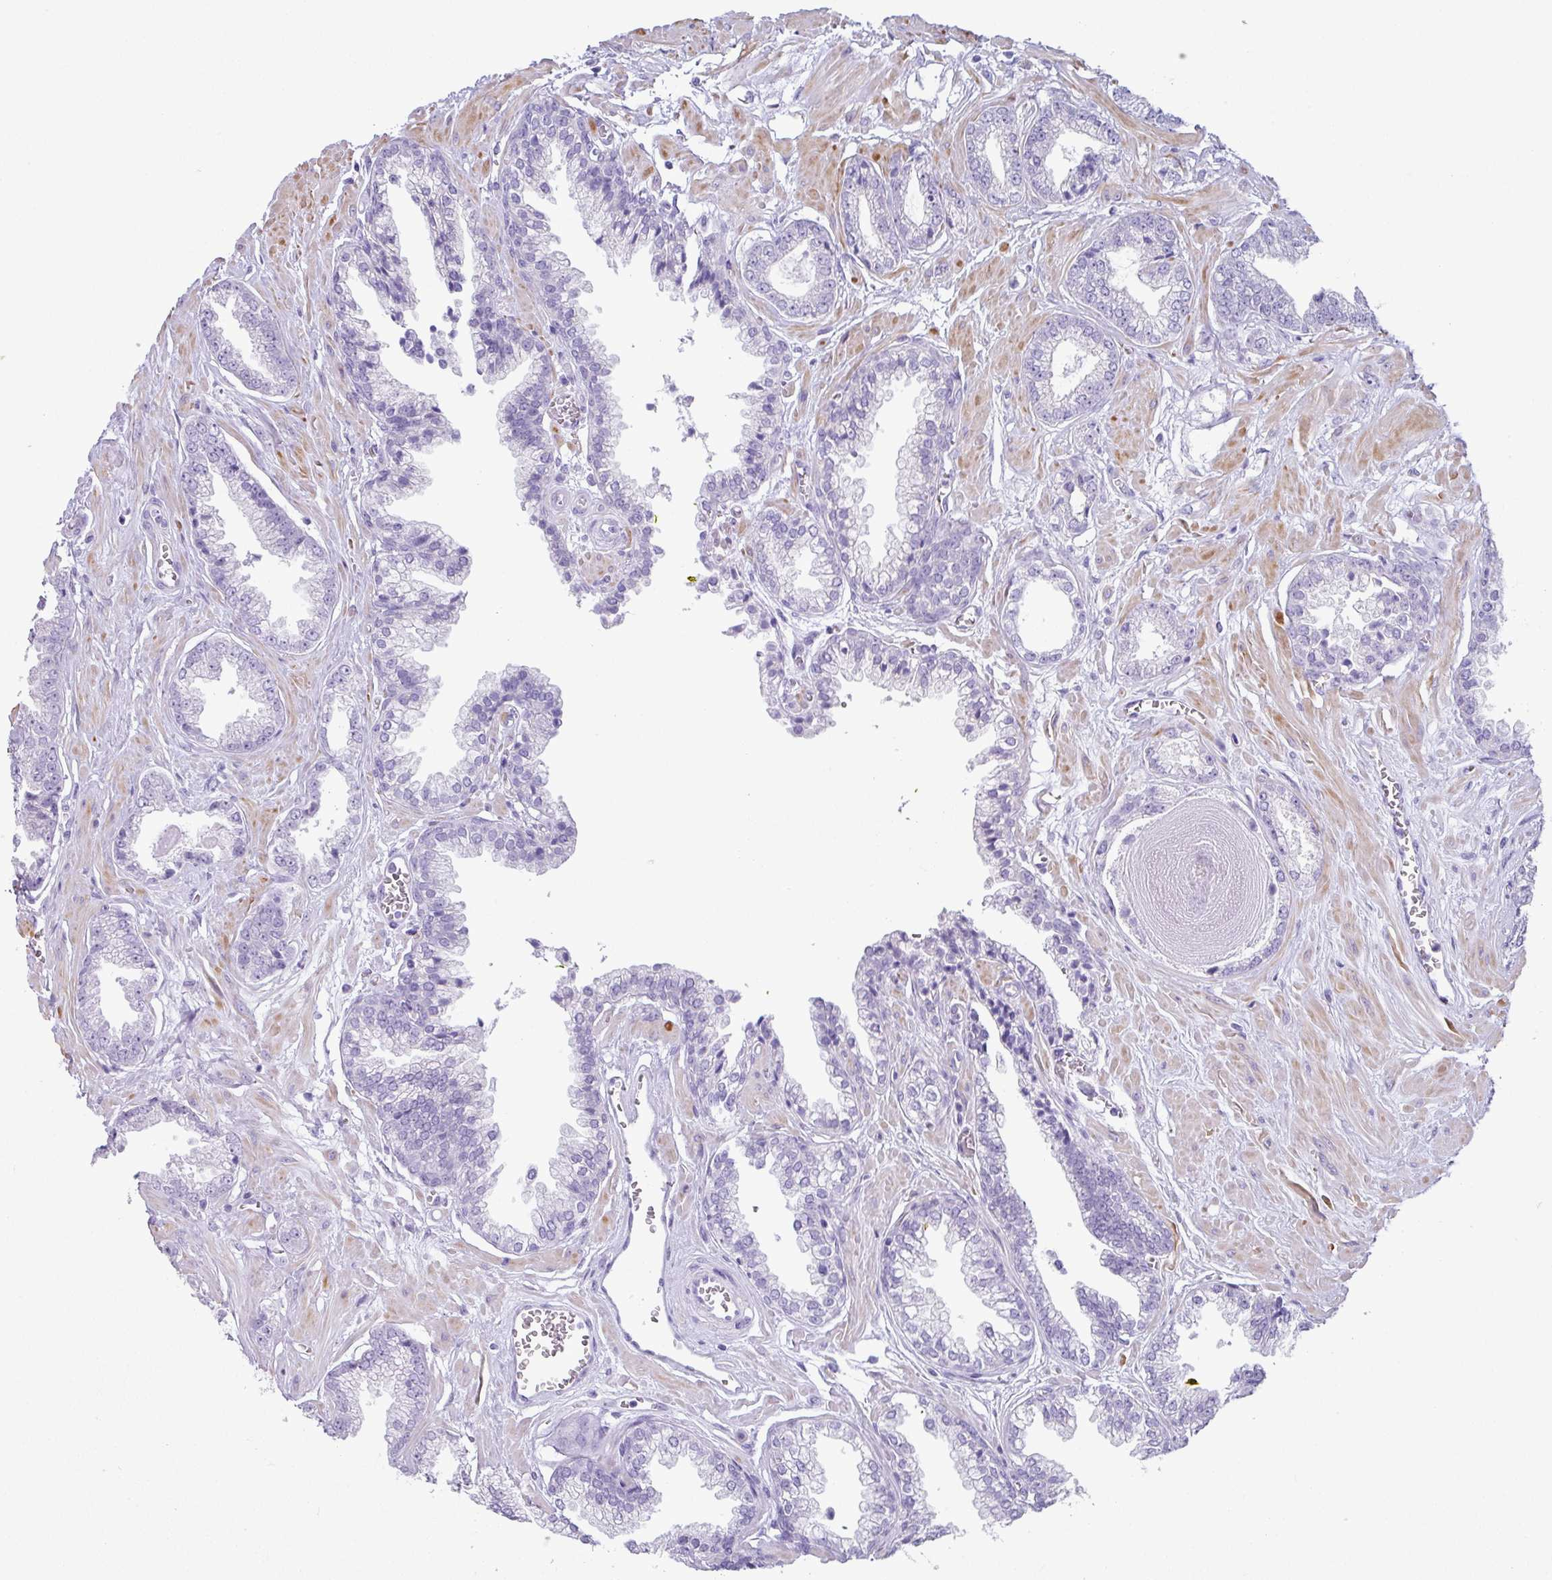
{"staining": {"intensity": "negative", "quantity": "none", "location": "none"}, "tissue": "prostate cancer", "cell_type": "Tumor cells", "image_type": "cancer", "snomed": [{"axis": "morphology", "description": "Adenocarcinoma, Low grade"}, {"axis": "topography", "description": "Prostate"}], "caption": "Prostate cancer was stained to show a protein in brown. There is no significant staining in tumor cells.", "gene": "ABCC5", "patient": {"sex": "male", "age": 60}}